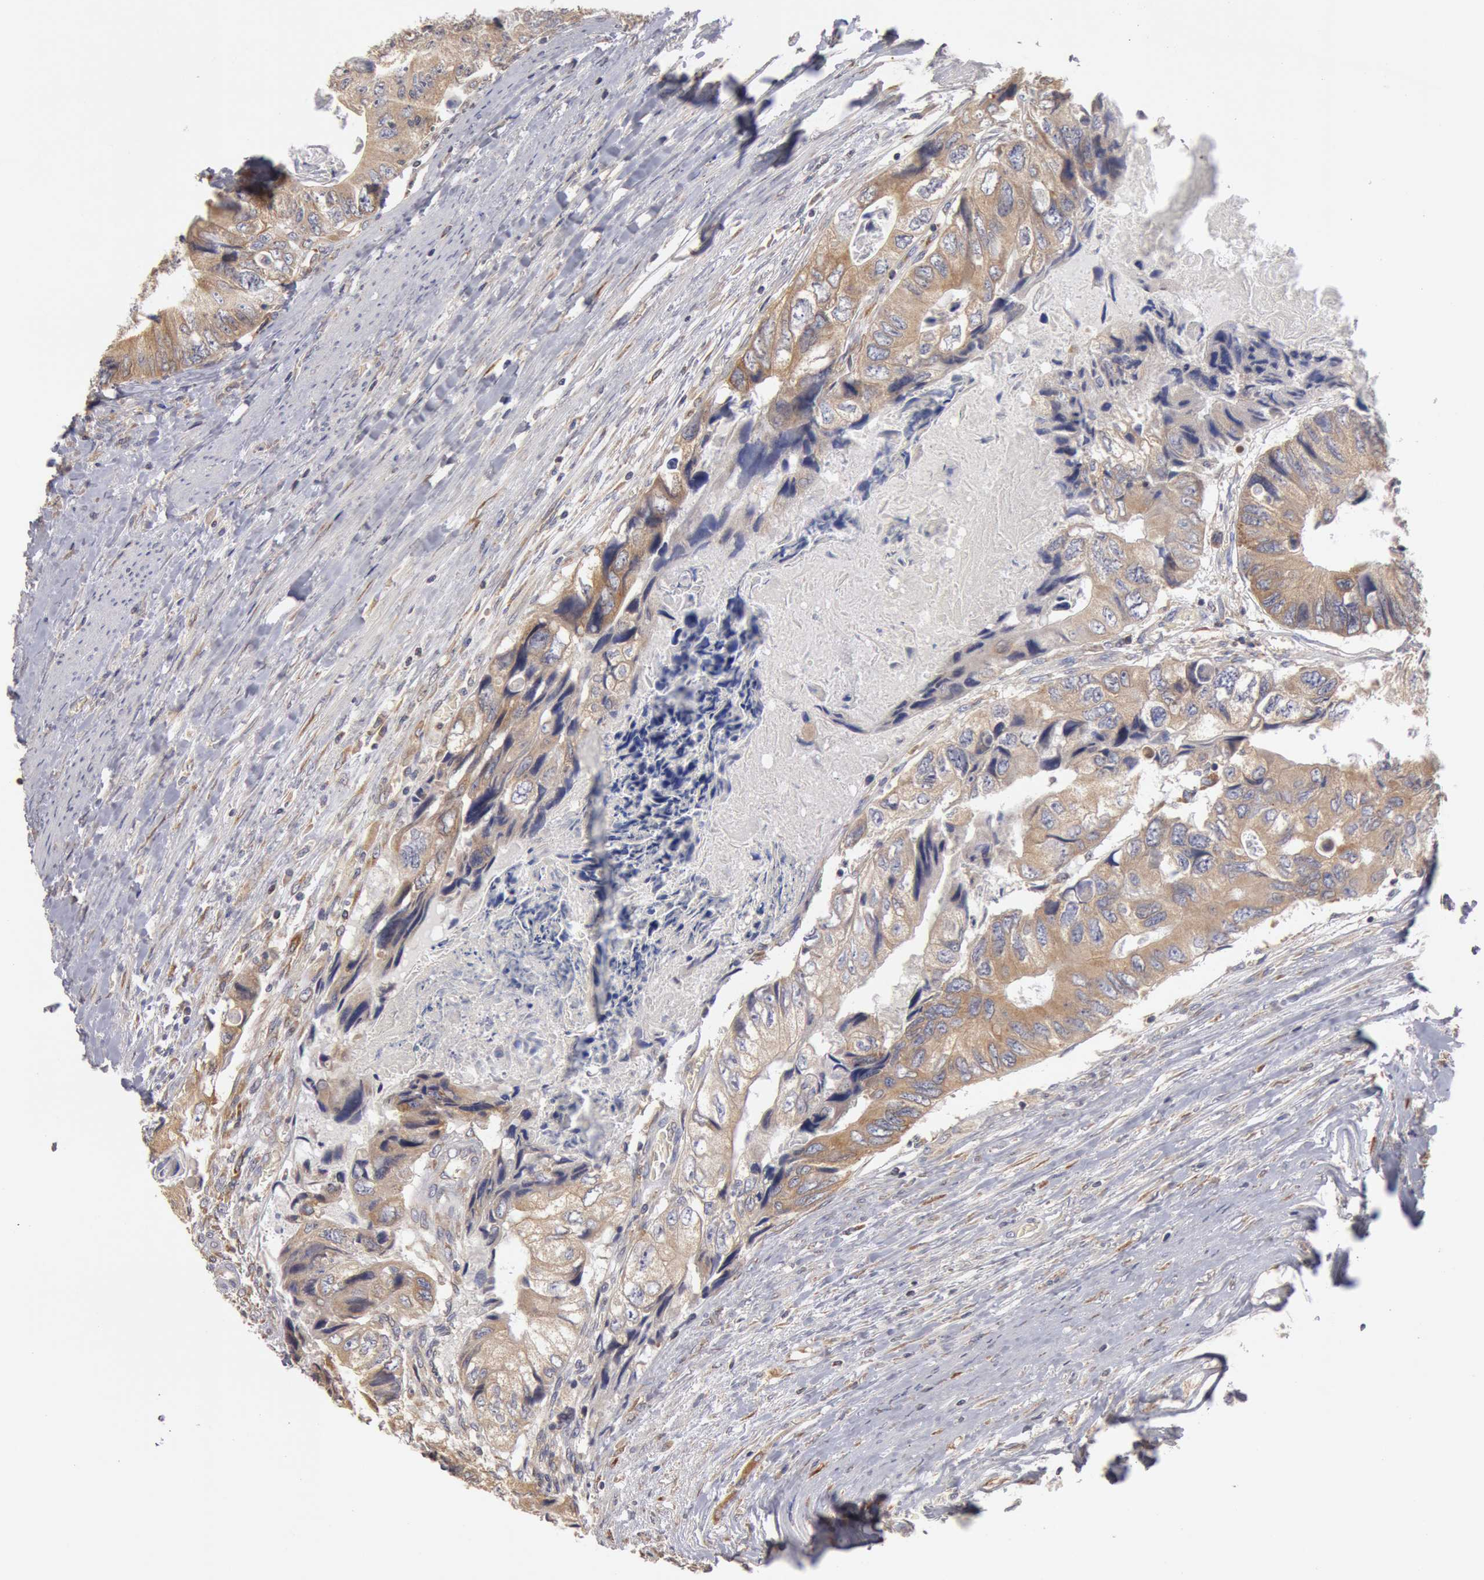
{"staining": {"intensity": "weak", "quantity": ">75%", "location": "cytoplasmic/membranous"}, "tissue": "colorectal cancer", "cell_type": "Tumor cells", "image_type": "cancer", "snomed": [{"axis": "morphology", "description": "Adenocarcinoma, NOS"}, {"axis": "topography", "description": "Rectum"}], "caption": "Colorectal cancer stained with DAB (3,3'-diaminobenzidine) immunohistochemistry (IHC) shows low levels of weak cytoplasmic/membranous expression in about >75% of tumor cells. (brown staining indicates protein expression, while blue staining denotes nuclei).", "gene": "OSBPL8", "patient": {"sex": "female", "age": 82}}